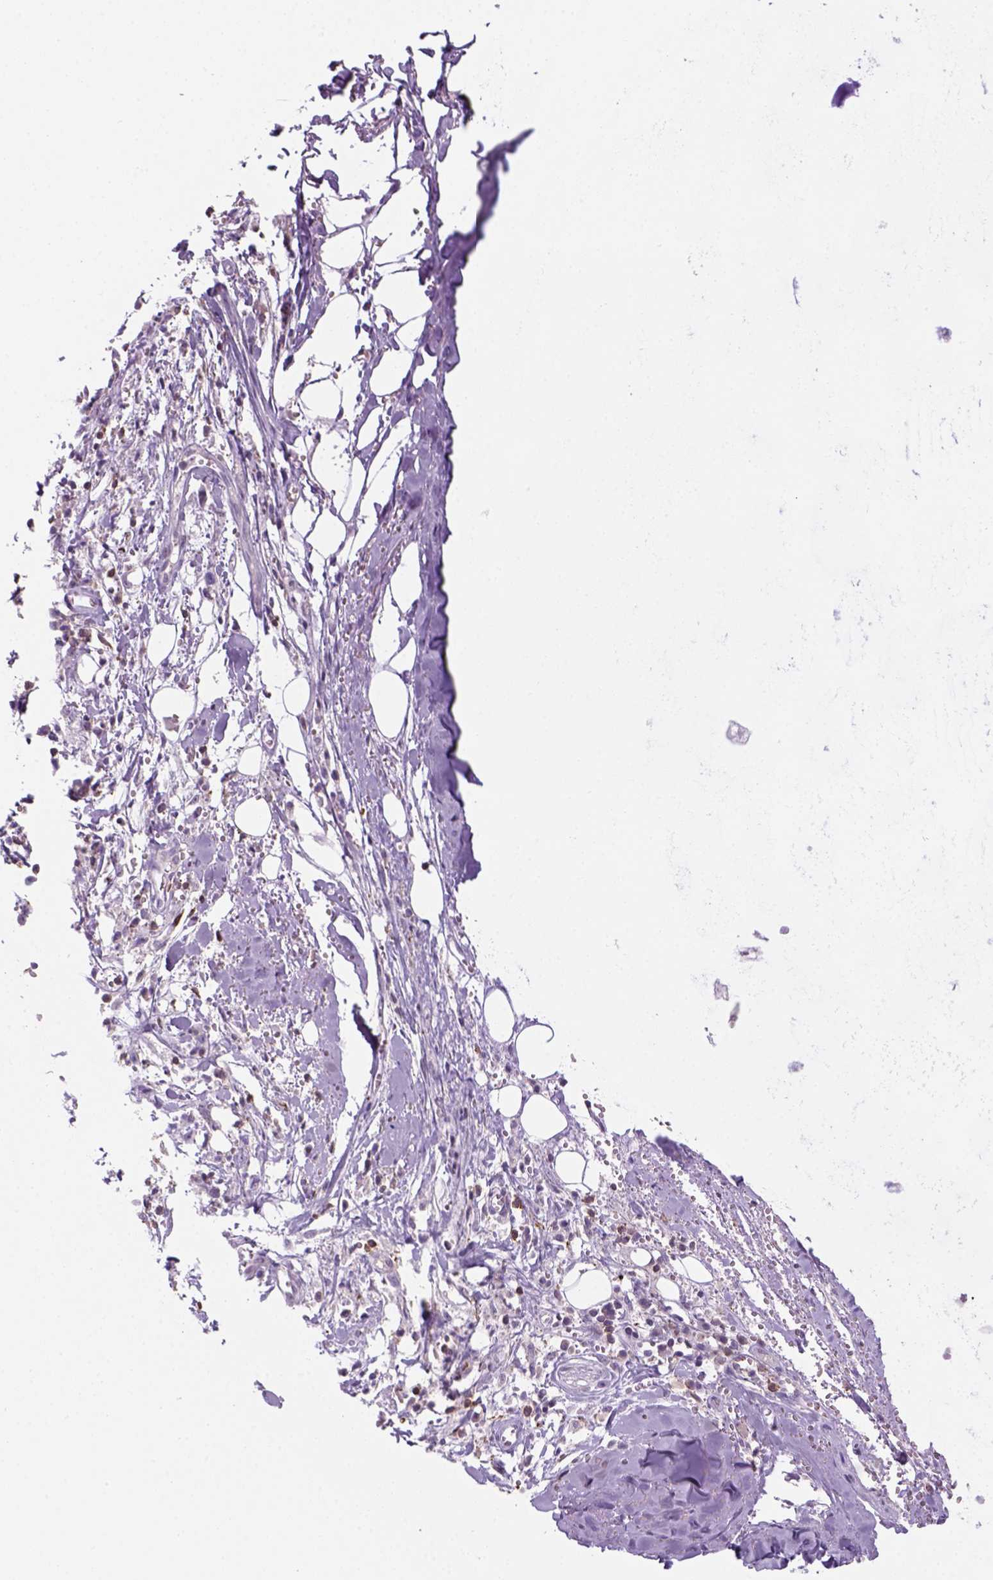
{"staining": {"intensity": "negative", "quantity": "none", "location": "none"}, "tissue": "soft tissue", "cell_type": "Chondrocytes", "image_type": "normal", "snomed": [{"axis": "morphology", "description": "Normal tissue, NOS"}, {"axis": "morphology", "description": "Squamous cell carcinoma, NOS"}, {"axis": "topography", "description": "Cartilage tissue"}, {"axis": "topography", "description": "Bronchus"}, {"axis": "topography", "description": "Lung"}], "caption": "IHC of normal soft tissue demonstrates no staining in chondrocytes. (Stains: DAB (3,3'-diaminobenzidine) immunohistochemistry (IHC) with hematoxylin counter stain, Microscopy: brightfield microscopy at high magnification).", "gene": "GOT1", "patient": {"sex": "male", "age": 66}}